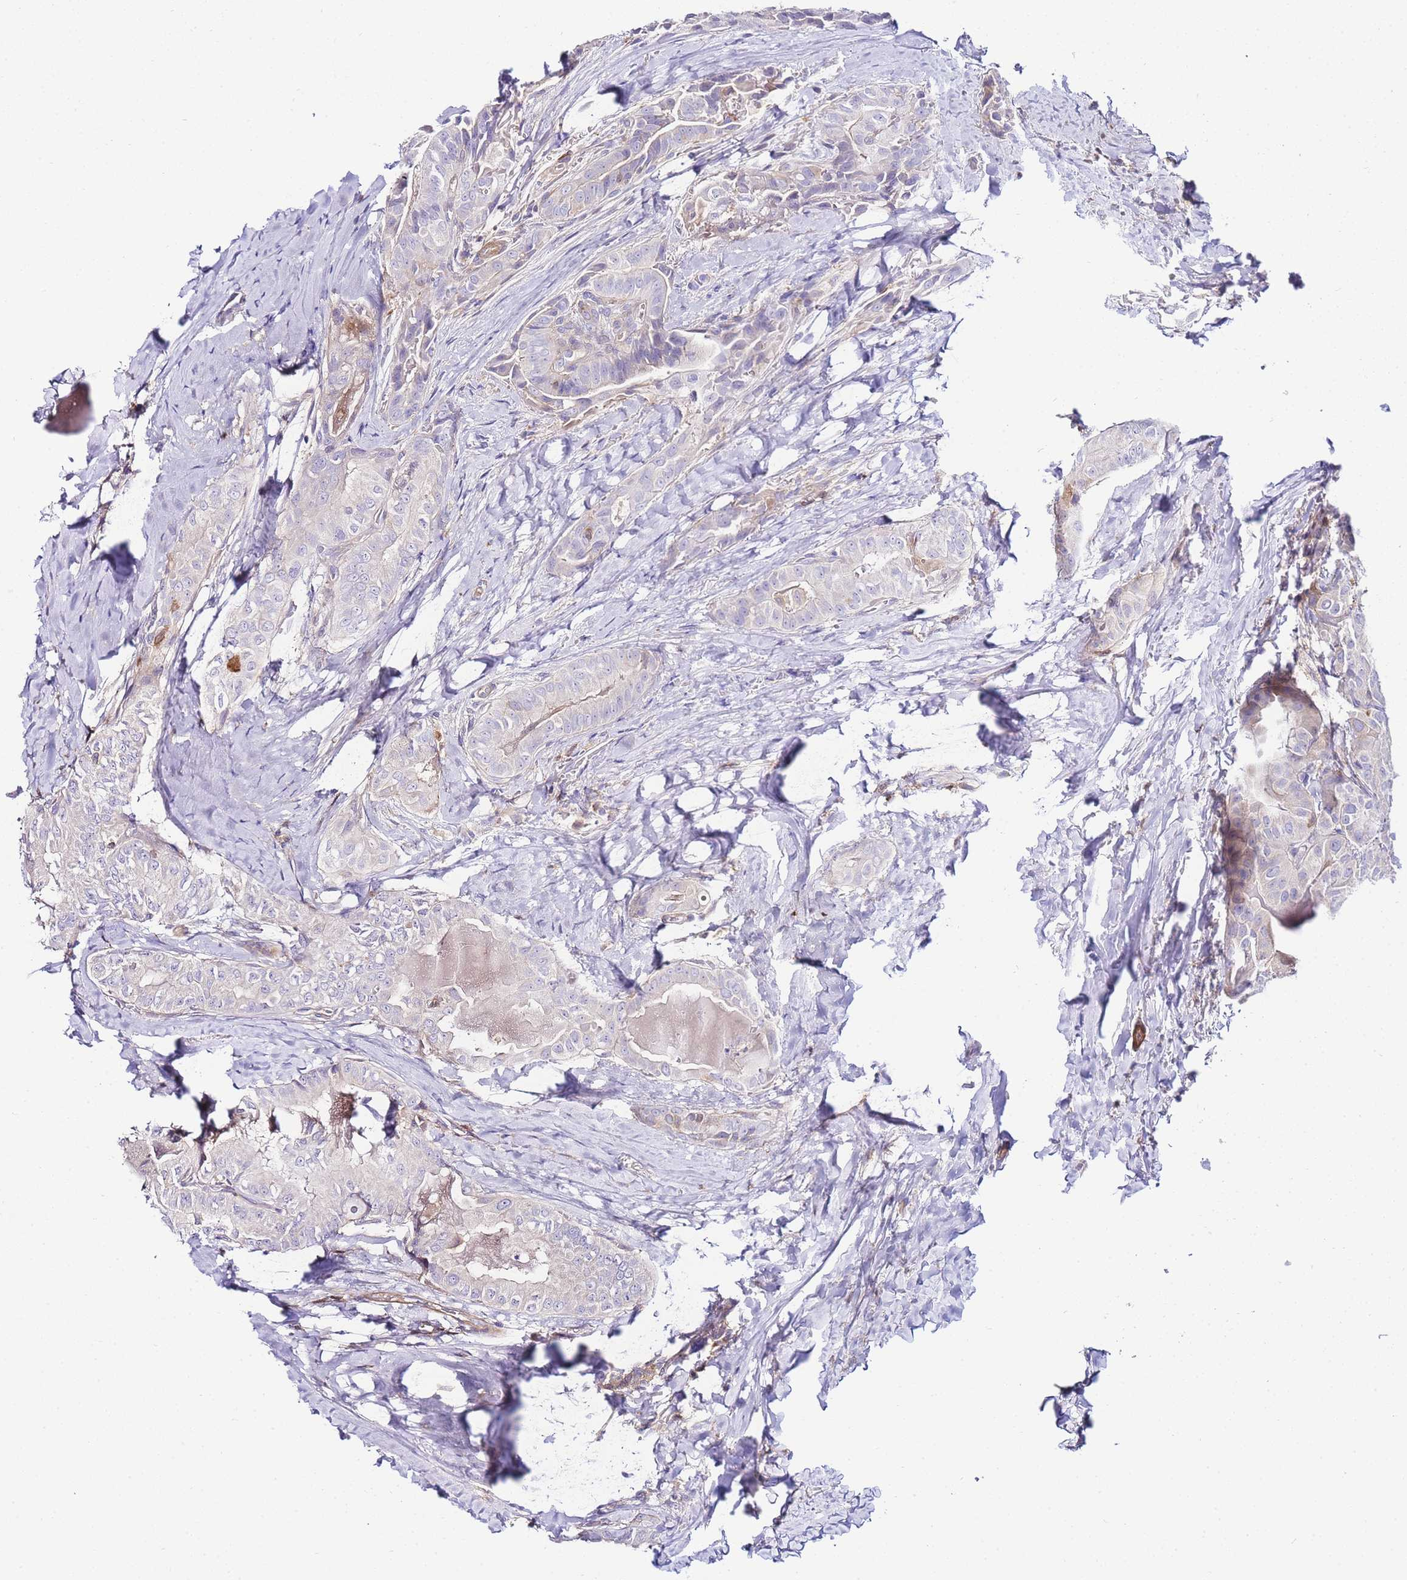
{"staining": {"intensity": "negative", "quantity": "none", "location": "none"}, "tissue": "thyroid cancer", "cell_type": "Tumor cells", "image_type": "cancer", "snomed": [{"axis": "morphology", "description": "Papillary adenocarcinoma, NOS"}, {"axis": "topography", "description": "Thyroid gland"}], "caption": "Tumor cells show no significant protein staining in thyroid papillary adenocarcinoma. (Brightfield microscopy of DAB (3,3'-diaminobenzidine) immunohistochemistry at high magnification).", "gene": "FBN3", "patient": {"sex": "female", "age": 68}}